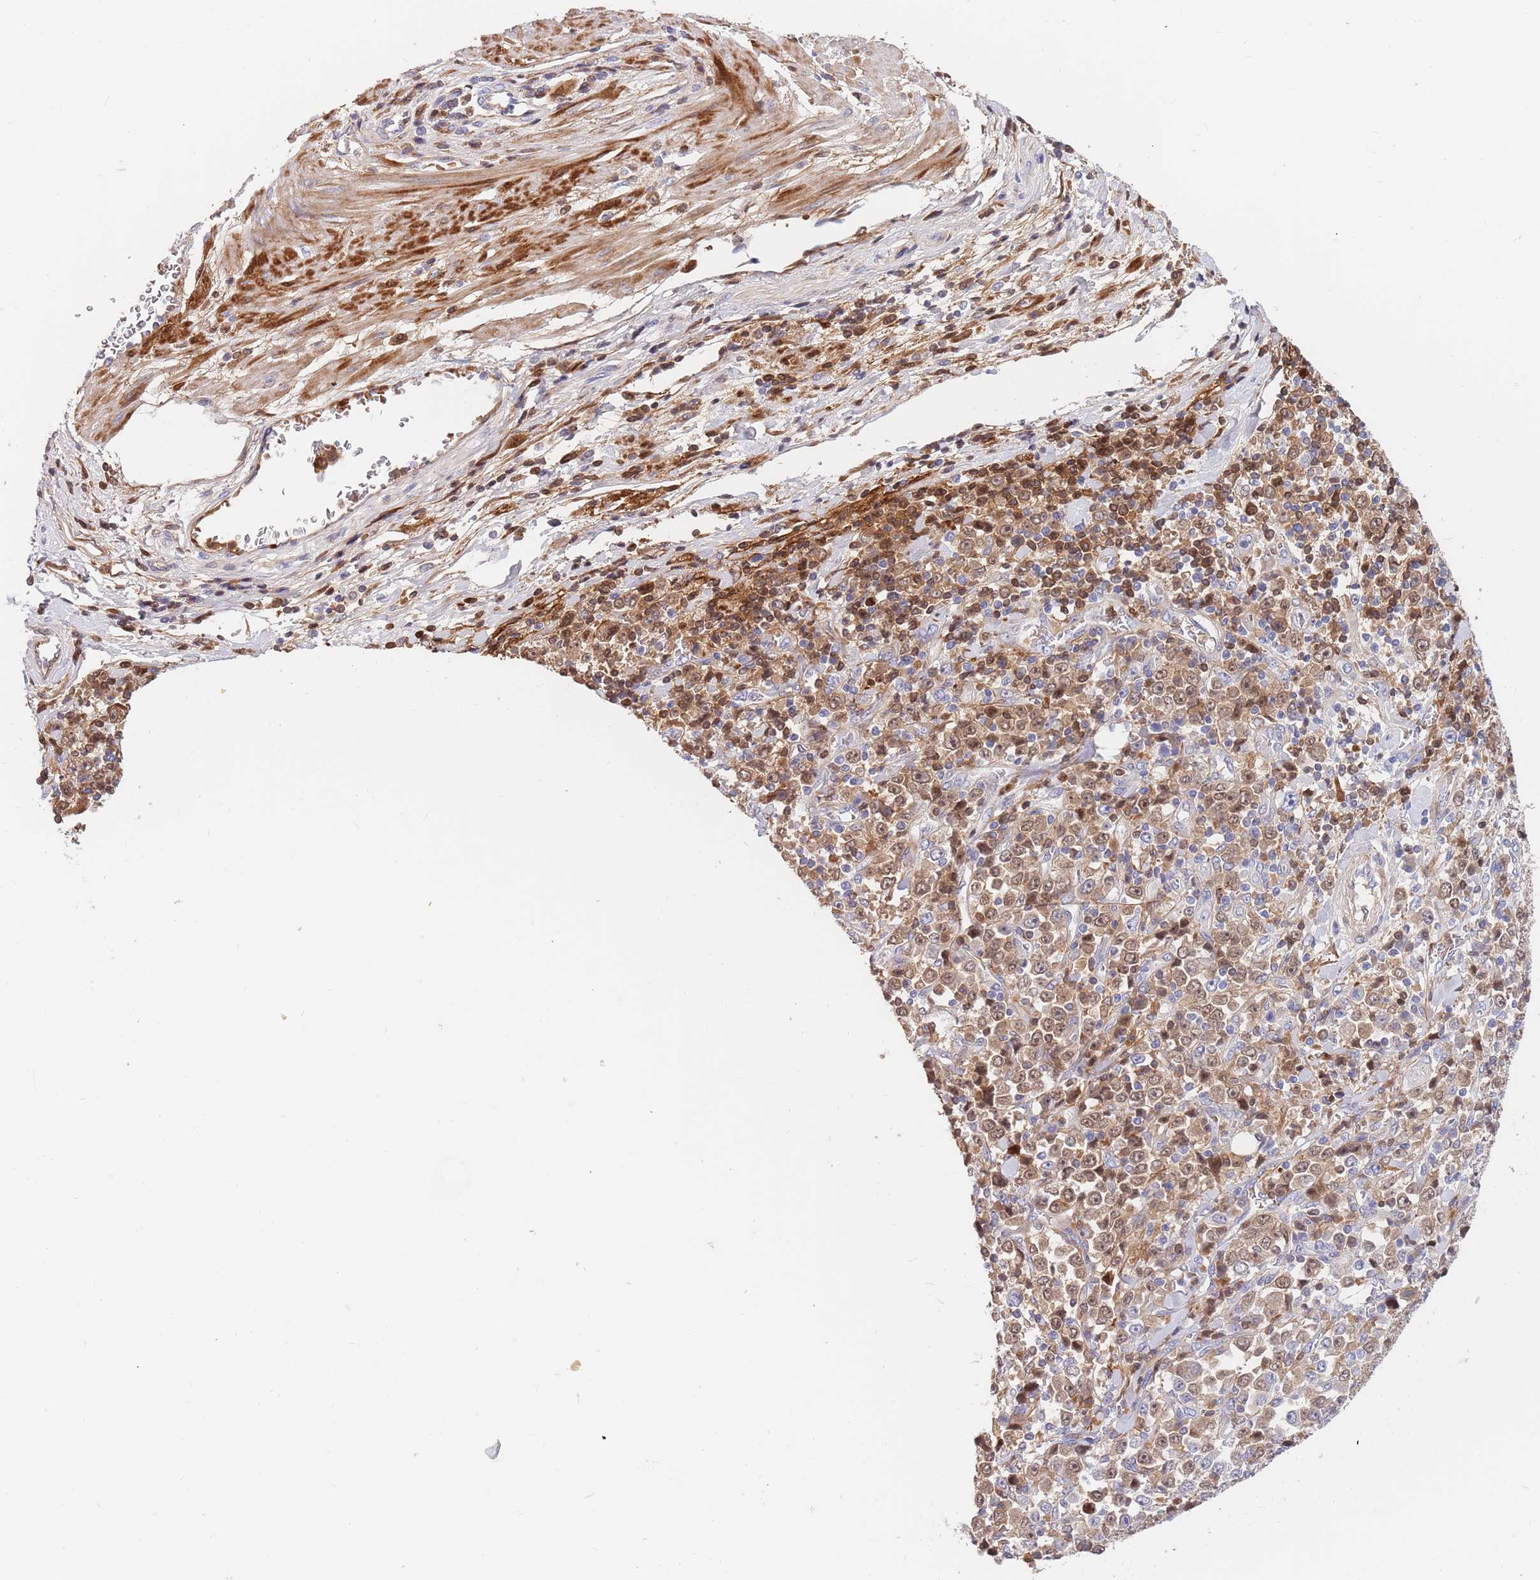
{"staining": {"intensity": "moderate", "quantity": "25%-75%", "location": "cytoplasmic/membranous,nuclear"}, "tissue": "stomach cancer", "cell_type": "Tumor cells", "image_type": "cancer", "snomed": [{"axis": "morphology", "description": "Normal tissue, NOS"}, {"axis": "morphology", "description": "Adenocarcinoma, NOS"}, {"axis": "topography", "description": "Stomach, upper"}, {"axis": "topography", "description": "Stomach"}], "caption": "Immunohistochemical staining of stomach cancer (adenocarcinoma) exhibits medium levels of moderate cytoplasmic/membranous and nuclear protein staining in approximately 25%-75% of tumor cells. (Brightfield microscopy of DAB IHC at high magnification).", "gene": "BORCS5", "patient": {"sex": "male", "age": 59}}